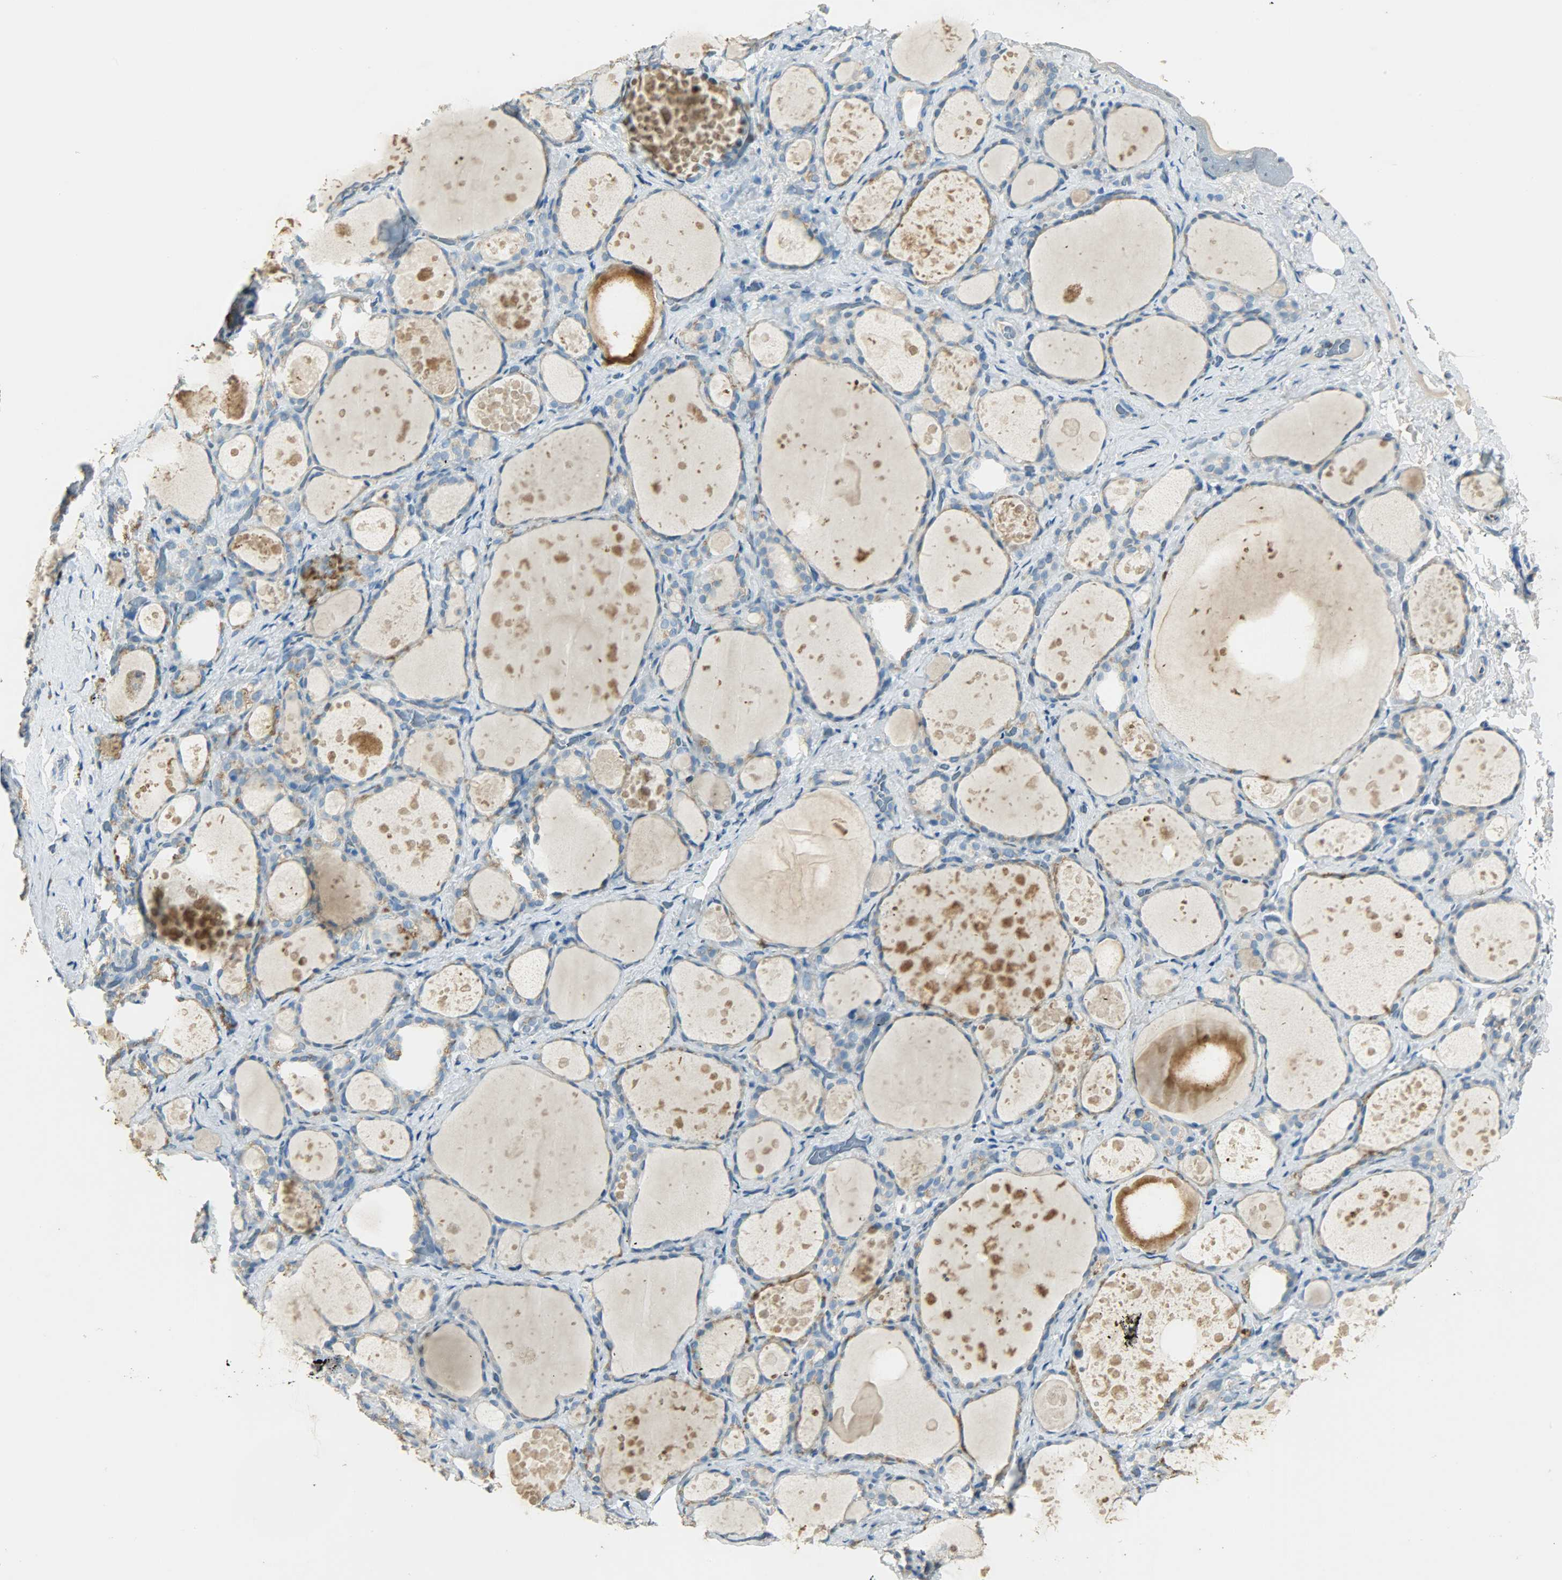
{"staining": {"intensity": "moderate", "quantity": "25%-75%", "location": "cytoplasmic/membranous"}, "tissue": "thyroid gland", "cell_type": "Glandular cells", "image_type": "normal", "snomed": [{"axis": "morphology", "description": "Normal tissue, NOS"}, {"axis": "topography", "description": "Thyroid gland"}], "caption": "Thyroid gland stained with IHC reveals moderate cytoplasmic/membranous staining in about 25%-75% of glandular cells.", "gene": "TPX2", "patient": {"sex": "female", "age": 75}}